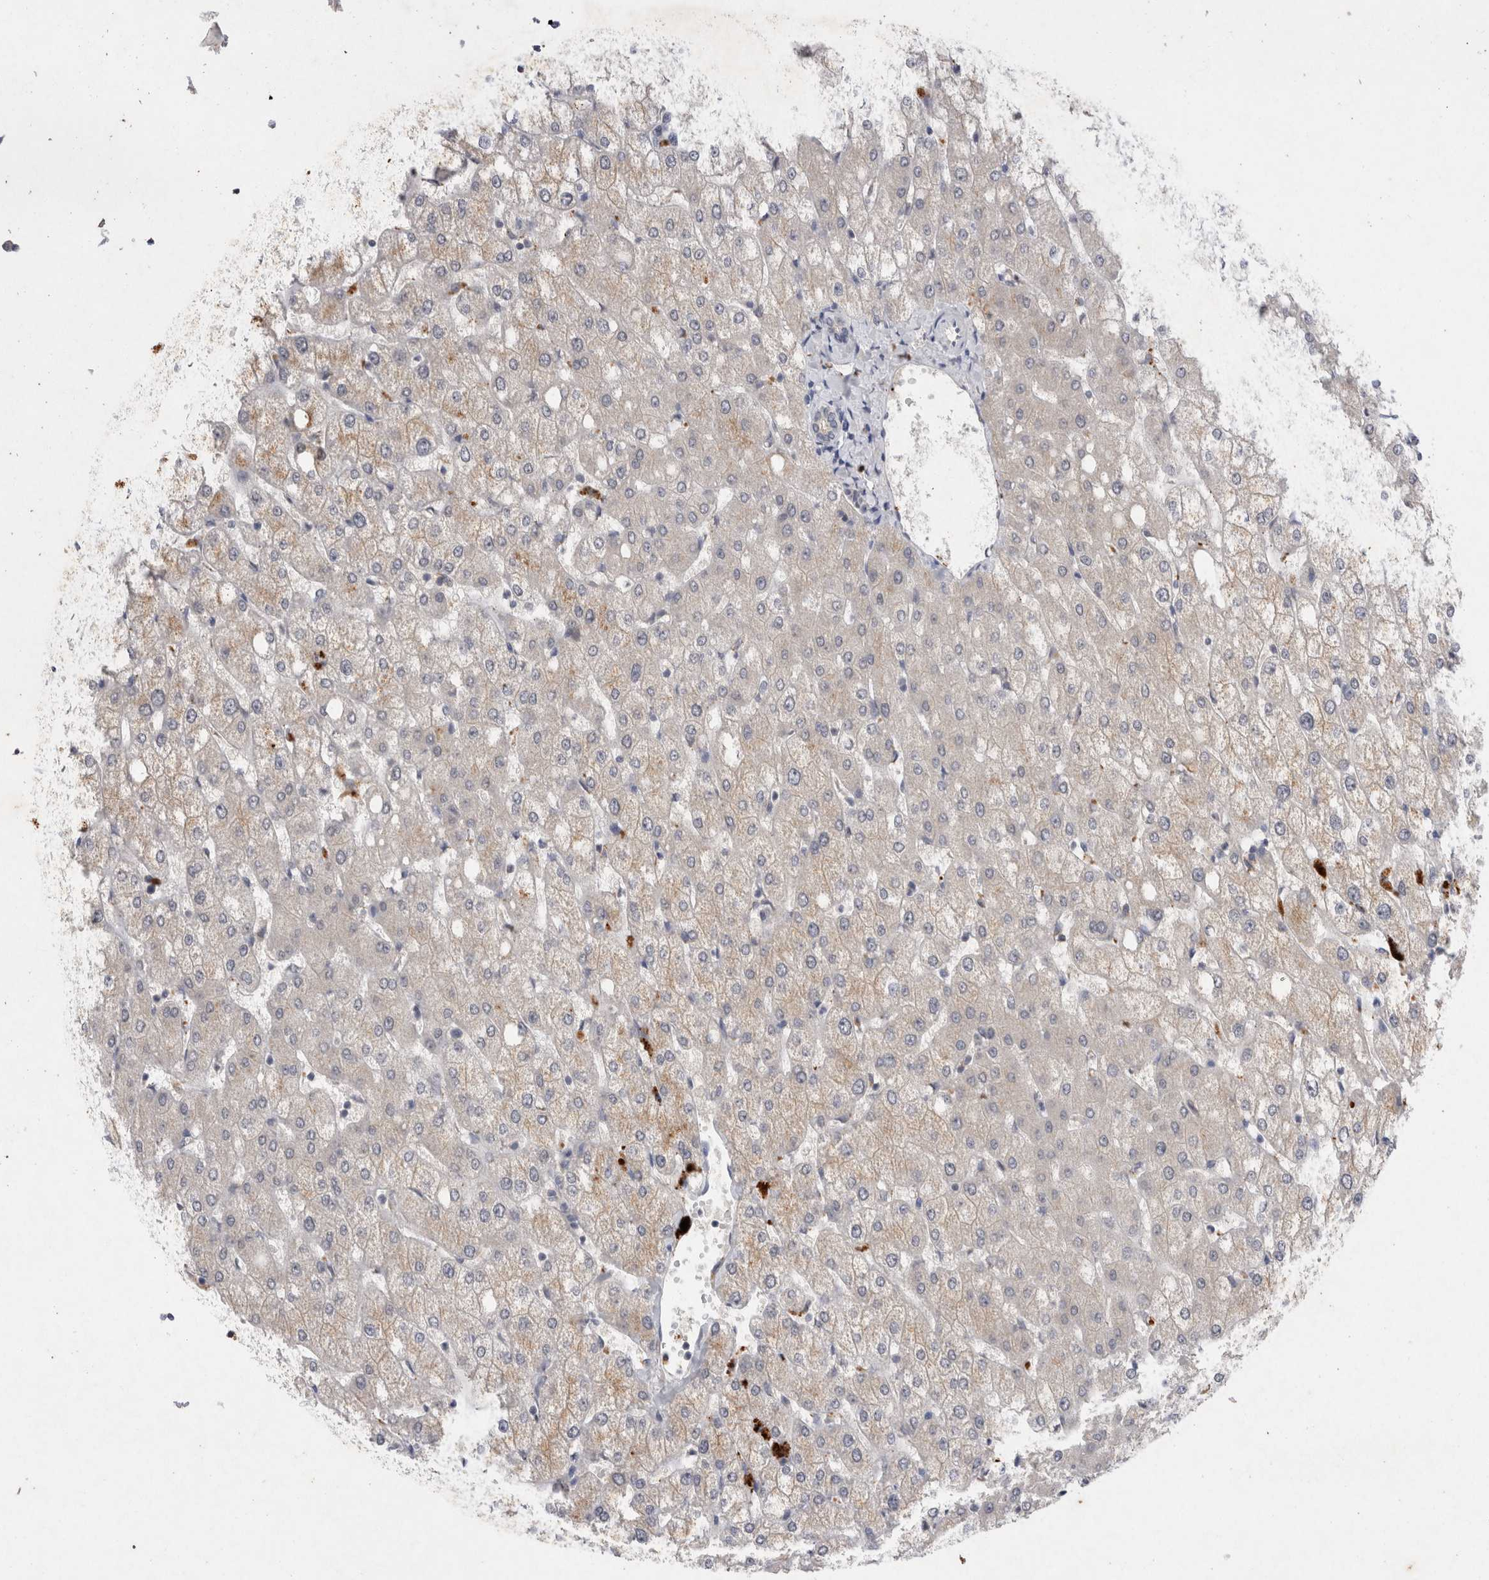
{"staining": {"intensity": "negative", "quantity": "none", "location": "none"}, "tissue": "liver", "cell_type": "Cholangiocytes", "image_type": "normal", "snomed": [{"axis": "morphology", "description": "Normal tissue, NOS"}, {"axis": "topography", "description": "Liver"}], "caption": "A high-resolution histopathology image shows immunohistochemistry staining of normal liver, which displays no significant staining in cholangiocytes.", "gene": "RASSF3", "patient": {"sex": "female", "age": 54}}